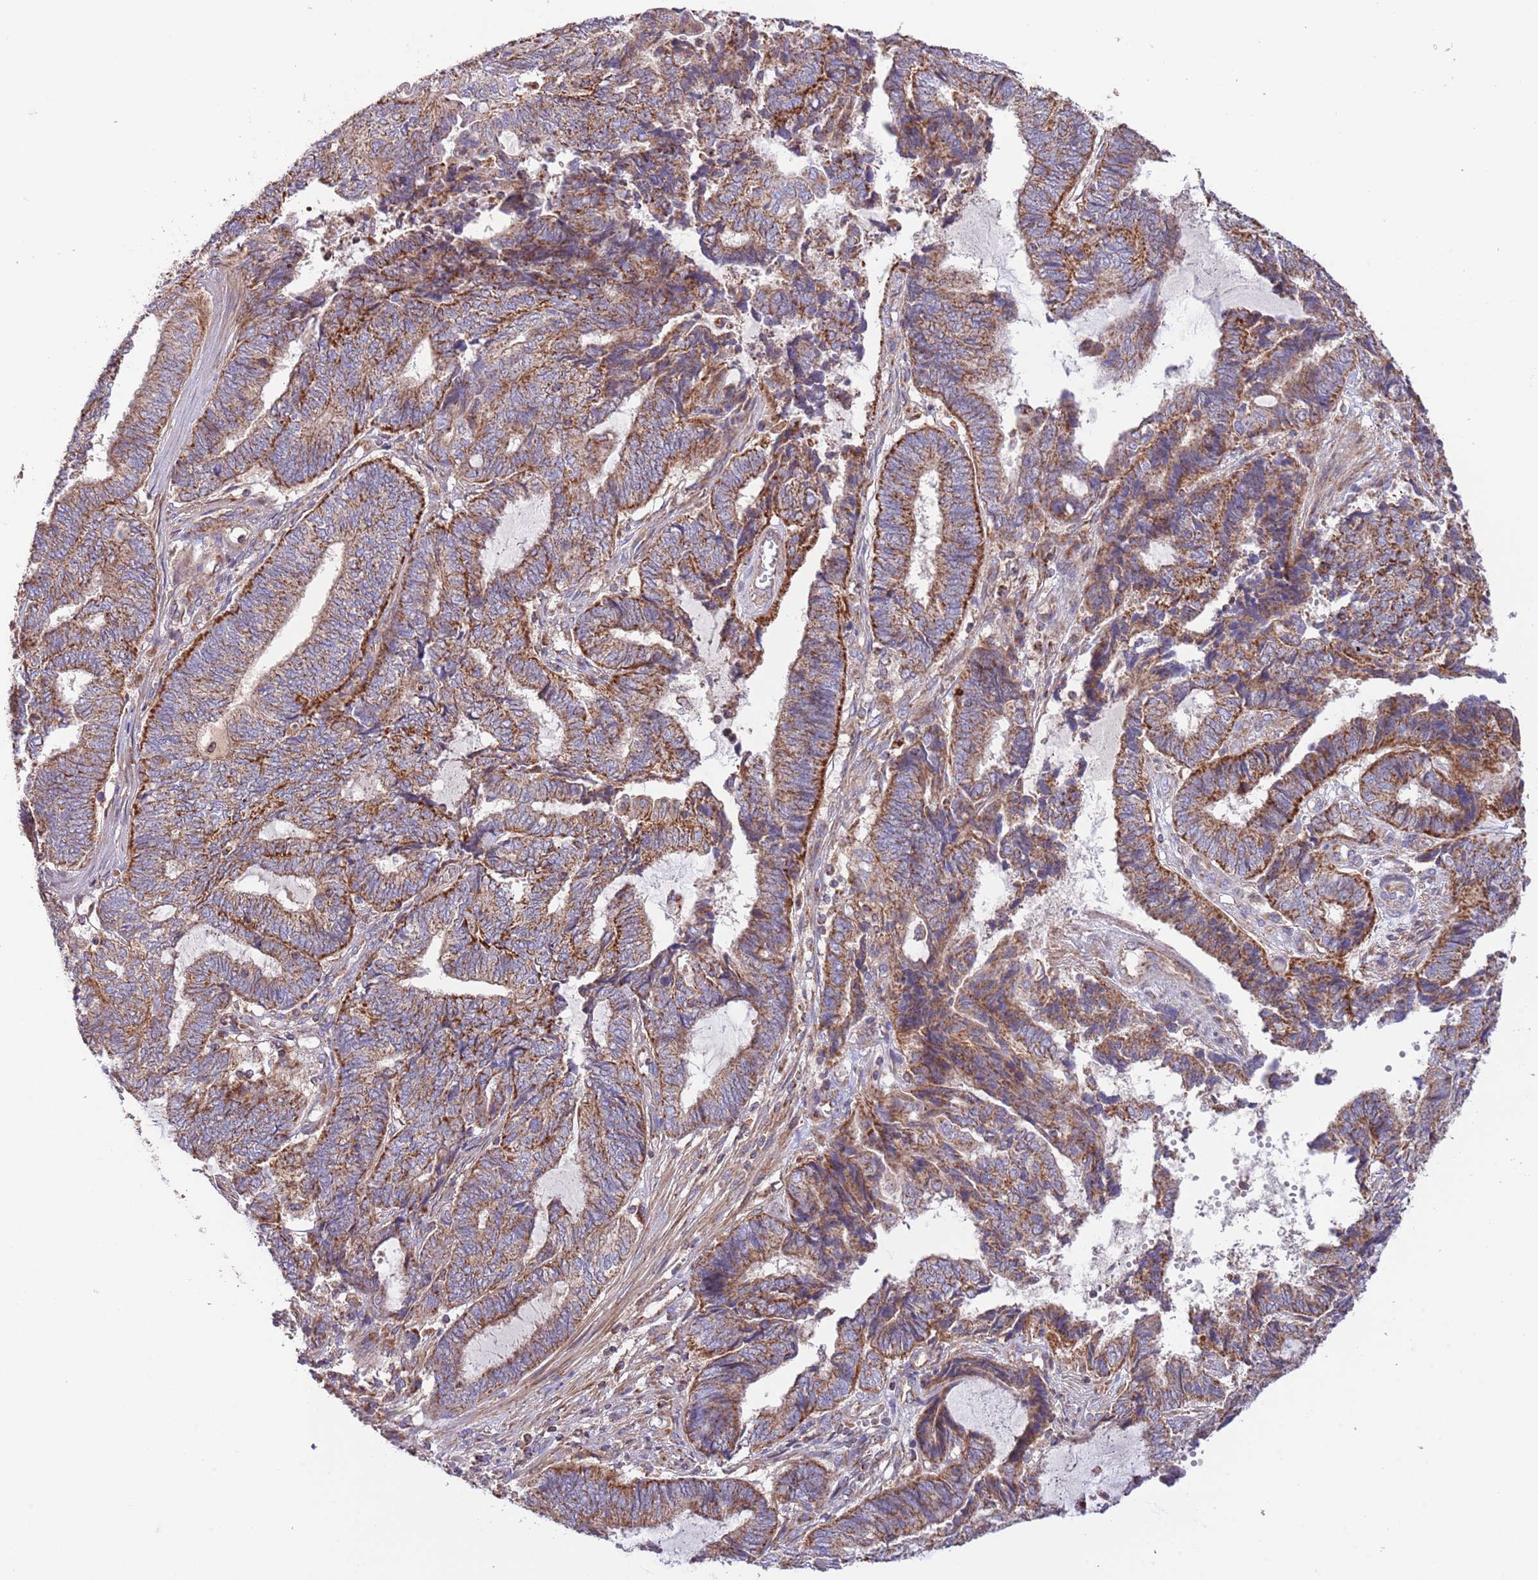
{"staining": {"intensity": "strong", "quantity": ">75%", "location": "cytoplasmic/membranous"}, "tissue": "endometrial cancer", "cell_type": "Tumor cells", "image_type": "cancer", "snomed": [{"axis": "morphology", "description": "Adenocarcinoma, NOS"}, {"axis": "topography", "description": "Uterus"}, {"axis": "topography", "description": "Endometrium"}], "caption": "Endometrial adenocarcinoma stained with a protein marker demonstrates strong staining in tumor cells.", "gene": "DNAJA3", "patient": {"sex": "female", "age": 70}}